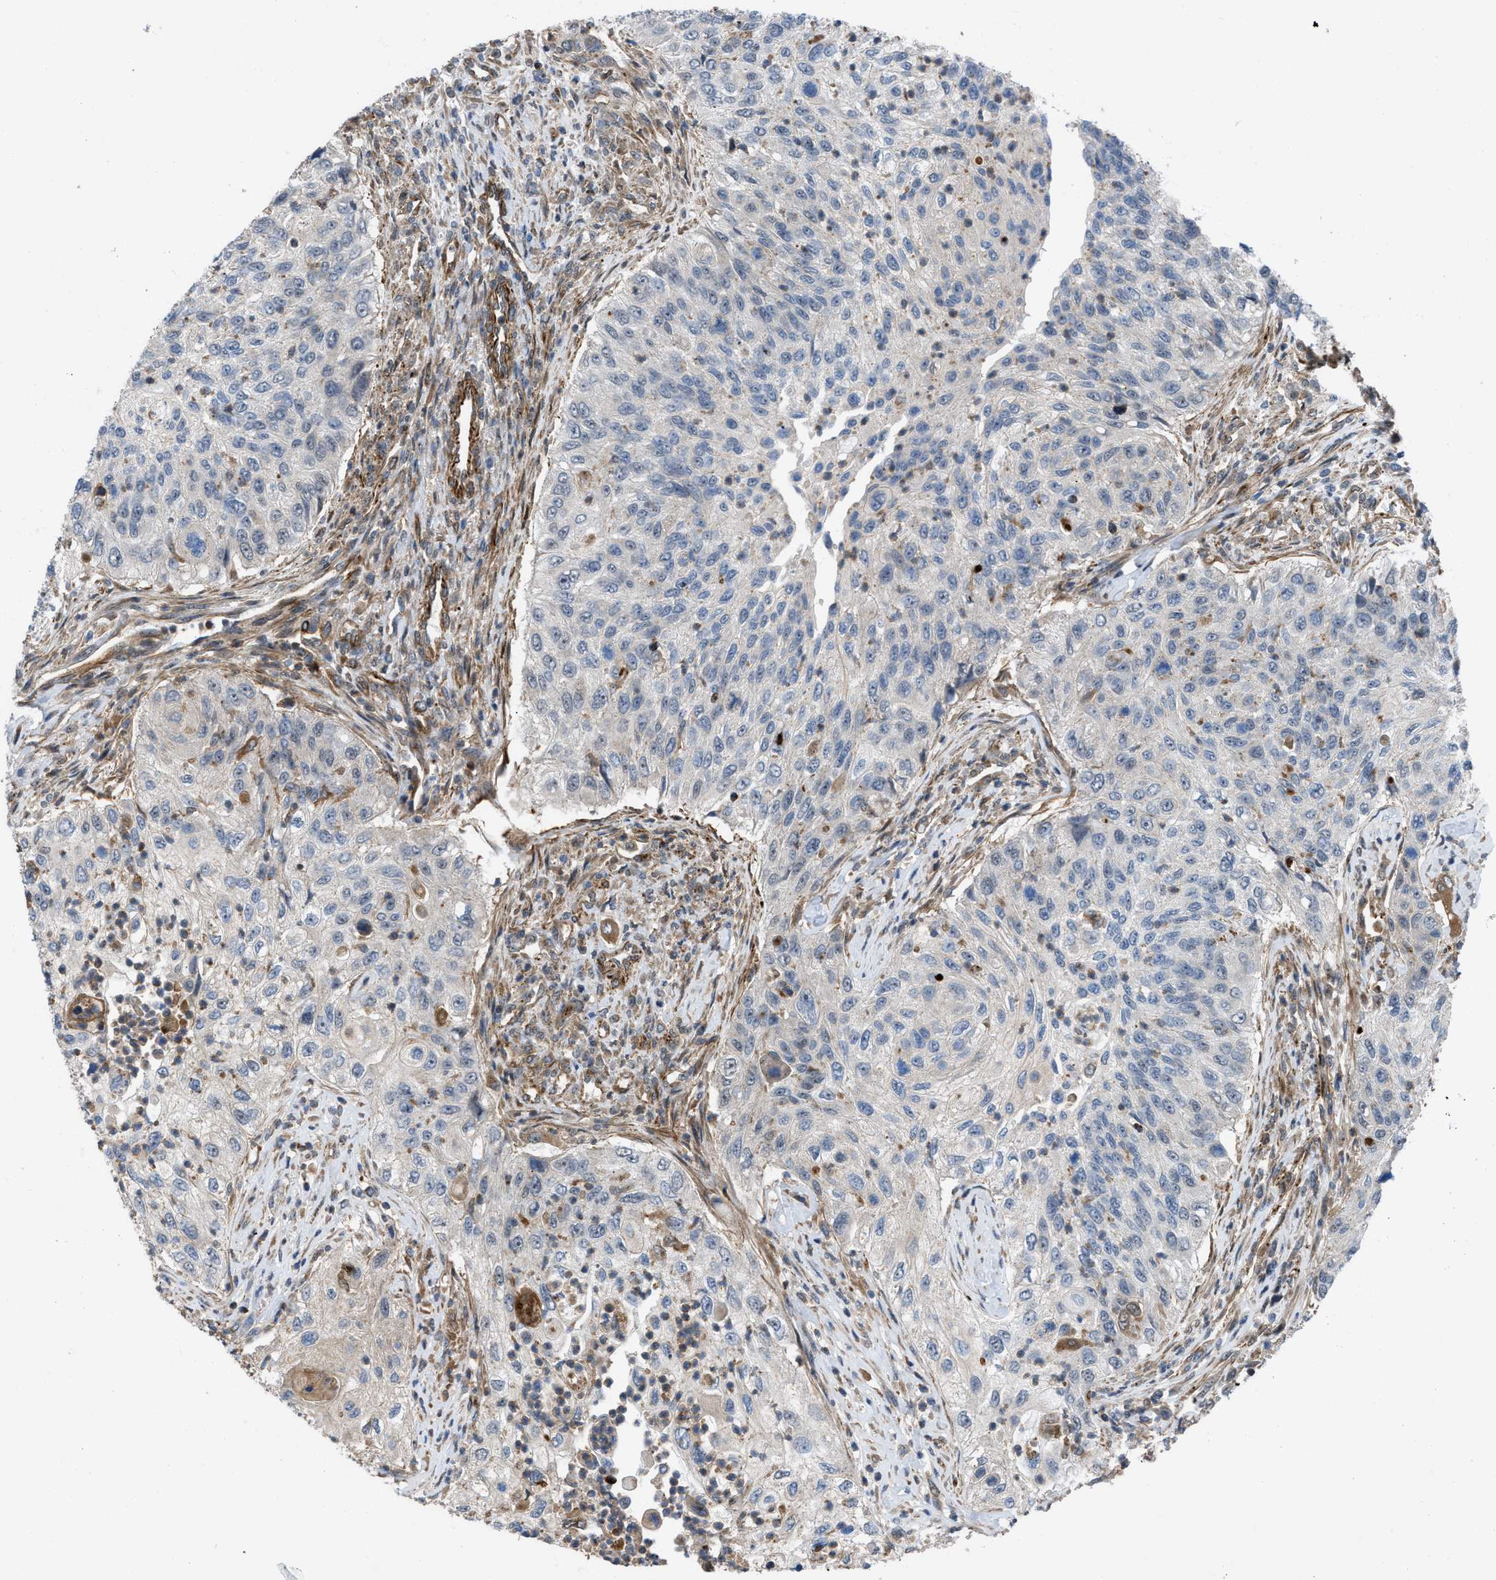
{"staining": {"intensity": "negative", "quantity": "none", "location": "none"}, "tissue": "urothelial cancer", "cell_type": "Tumor cells", "image_type": "cancer", "snomed": [{"axis": "morphology", "description": "Urothelial carcinoma, High grade"}, {"axis": "topography", "description": "Urinary bladder"}], "caption": "The immunohistochemistry photomicrograph has no significant staining in tumor cells of urothelial cancer tissue.", "gene": "PTPRE", "patient": {"sex": "female", "age": 60}}